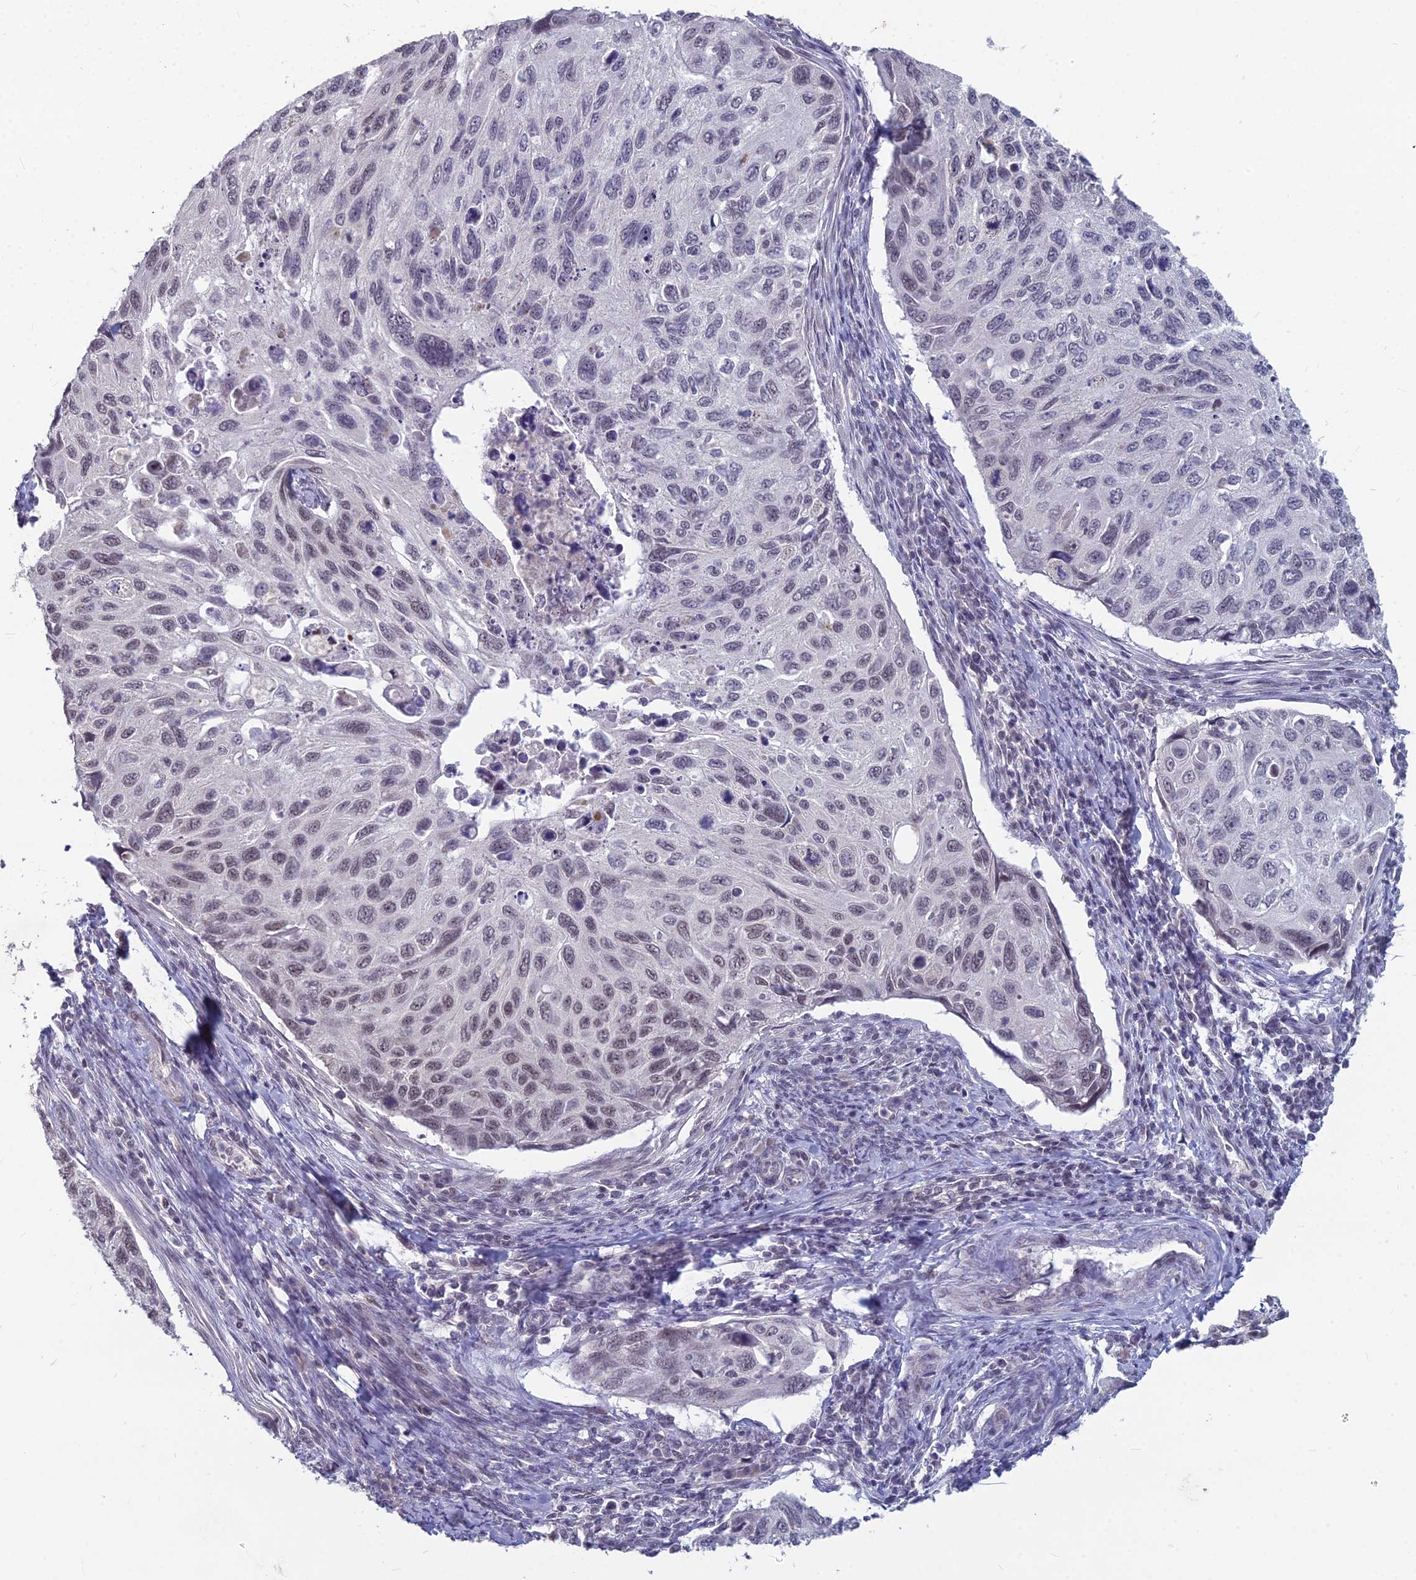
{"staining": {"intensity": "weak", "quantity": "<25%", "location": "nuclear"}, "tissue": "cervical cancer", "cell_type": "Tumor cells", "image_type": "cancer", "snomed": [{"axis": "morphology", "description": "Squamous cell carcinoma, NOS"}, {"axis": "topography", "description": "Cervix"}], "caption": "Tumor cells show no significant protein expression in cervical squamous cell carcinoma. (IHC, brightfield microscopy, high magnification).", "gene": "KAT7", "patient": {"sex": "female", "age": 70}}